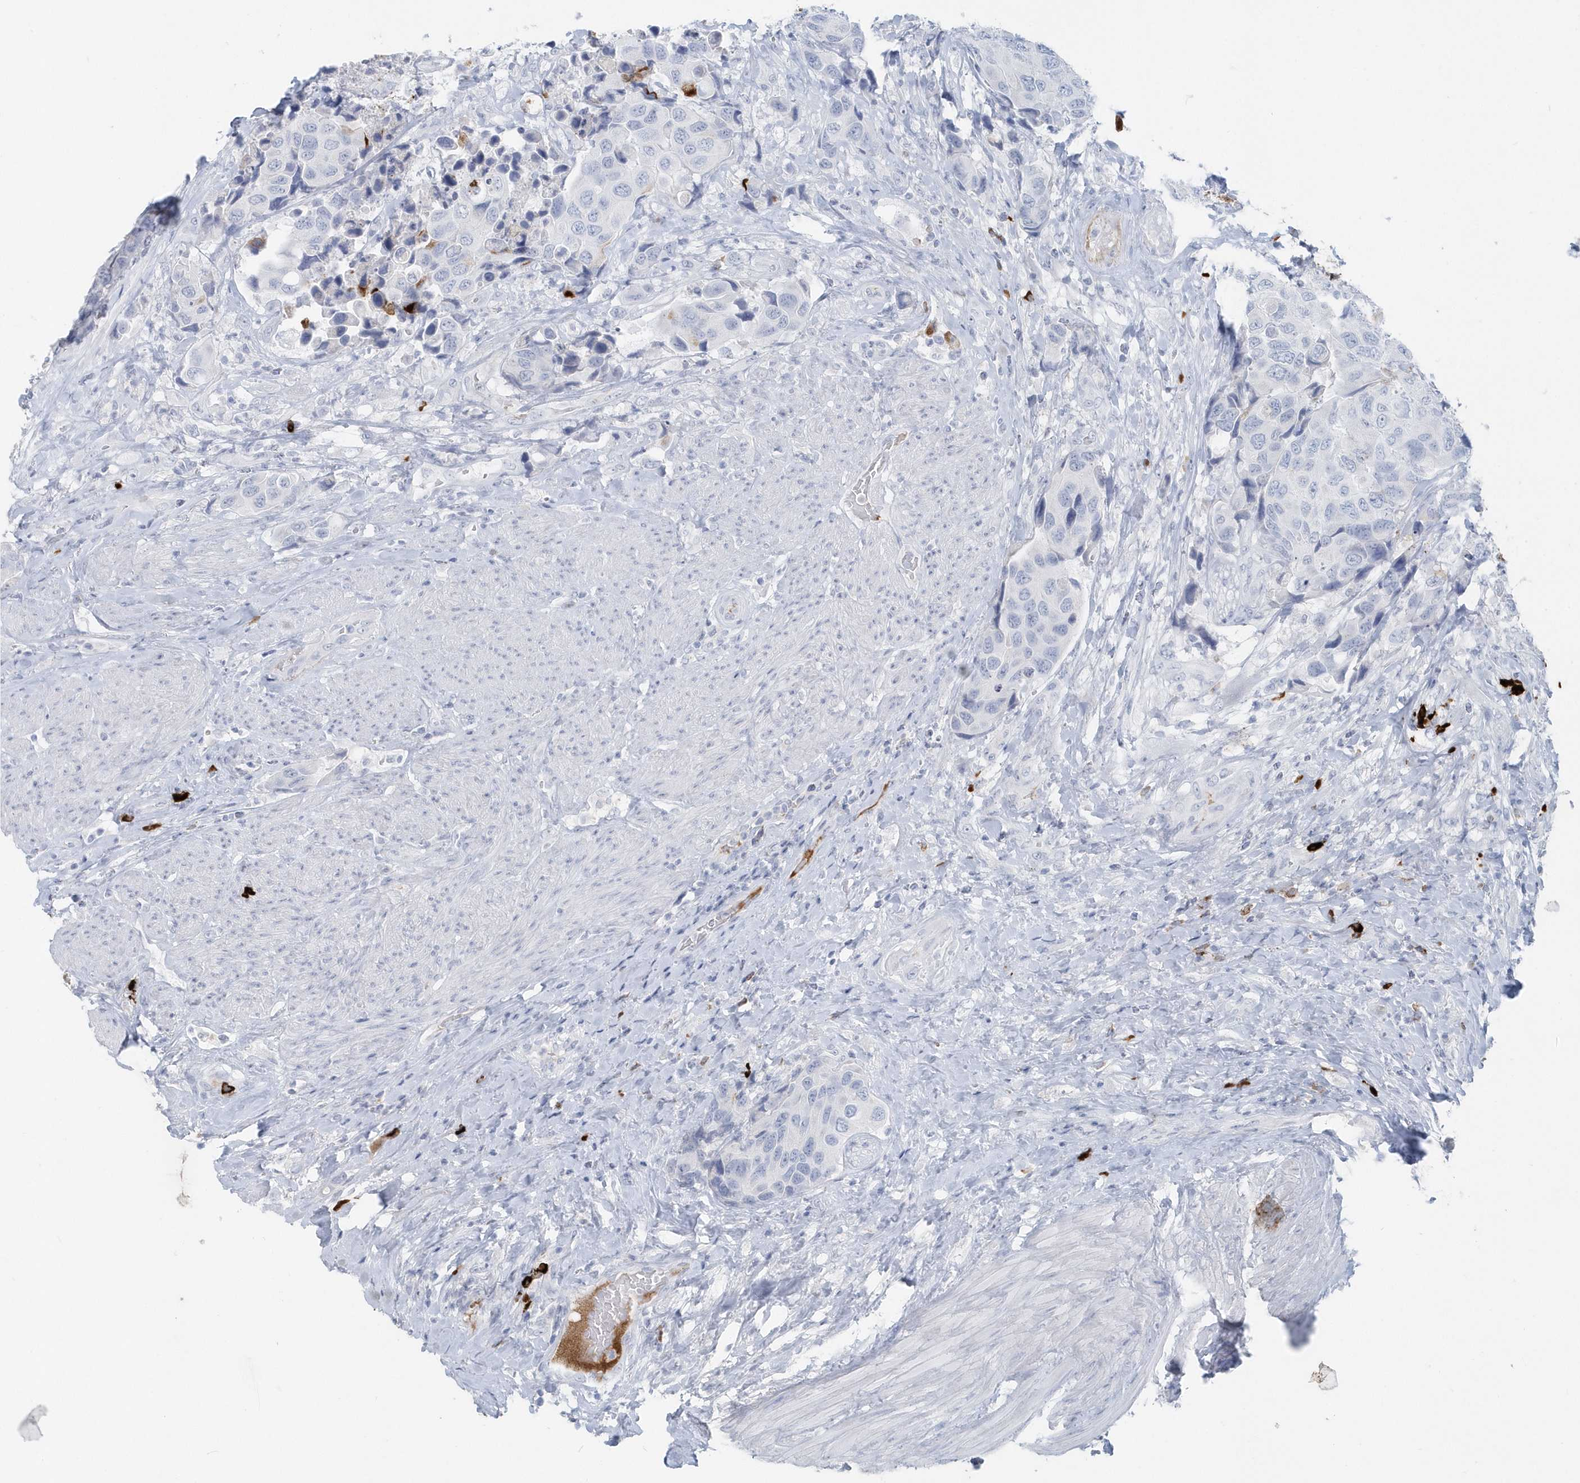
{"staining": {"intensity": "negative", "quantity": "none", "location": "none"}, "tissue": "urothelial cancer", "cell_type": "Tumor cells", "image_type": "cancer", "snomed": [{"axis": "morphology", "description": "Urothelial carcinoma, High grade"}, {"axis": "topography", "description": "Urinary bladder"}], "caption": "This is an immunohistochemistry (IHC) image of urothelial carcinoma (high-grade). There is no staining in tumor cells.", "gene": "JCHAIN", "patient": {"sex": "male", "age": 74}}